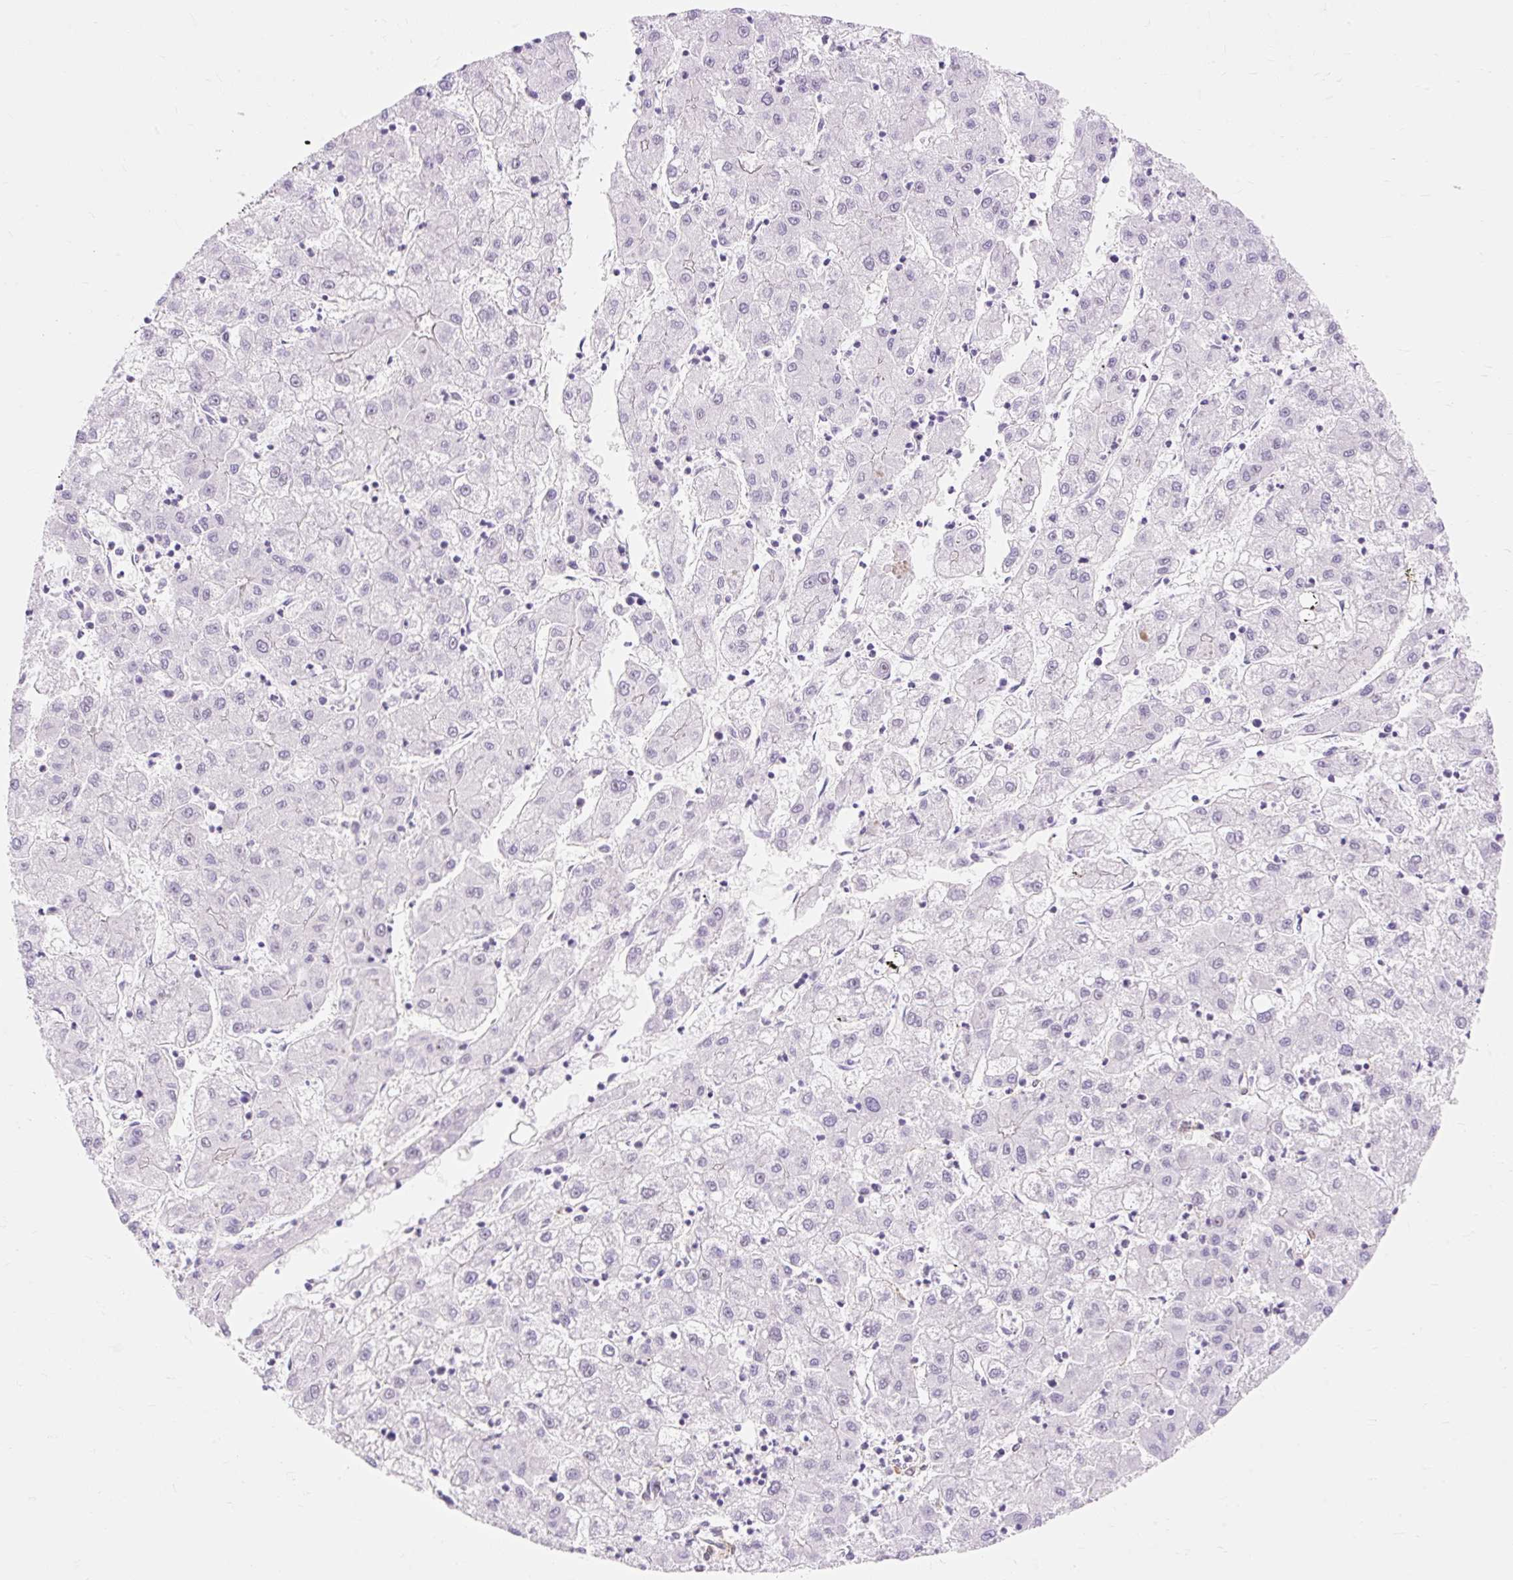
{"staining": {"intensity": "negative", "quantity": "none", "location": "none"}, "tissue": "liver cancer", "cell_type": "Tumor cells", "image_type": "cancer", "snomed": [{"axis": "morphology", "description": "Carcinoma, Hepatocellular, NOS"}, {"axis": "topography", "description": "Liver"}], "caption": "Tumor cells are negative for protein expression in human liver cancer (hepatocellular carcinoma).", "gene": "OBP2A", "patient": {"sex": "male", "age": 72}}